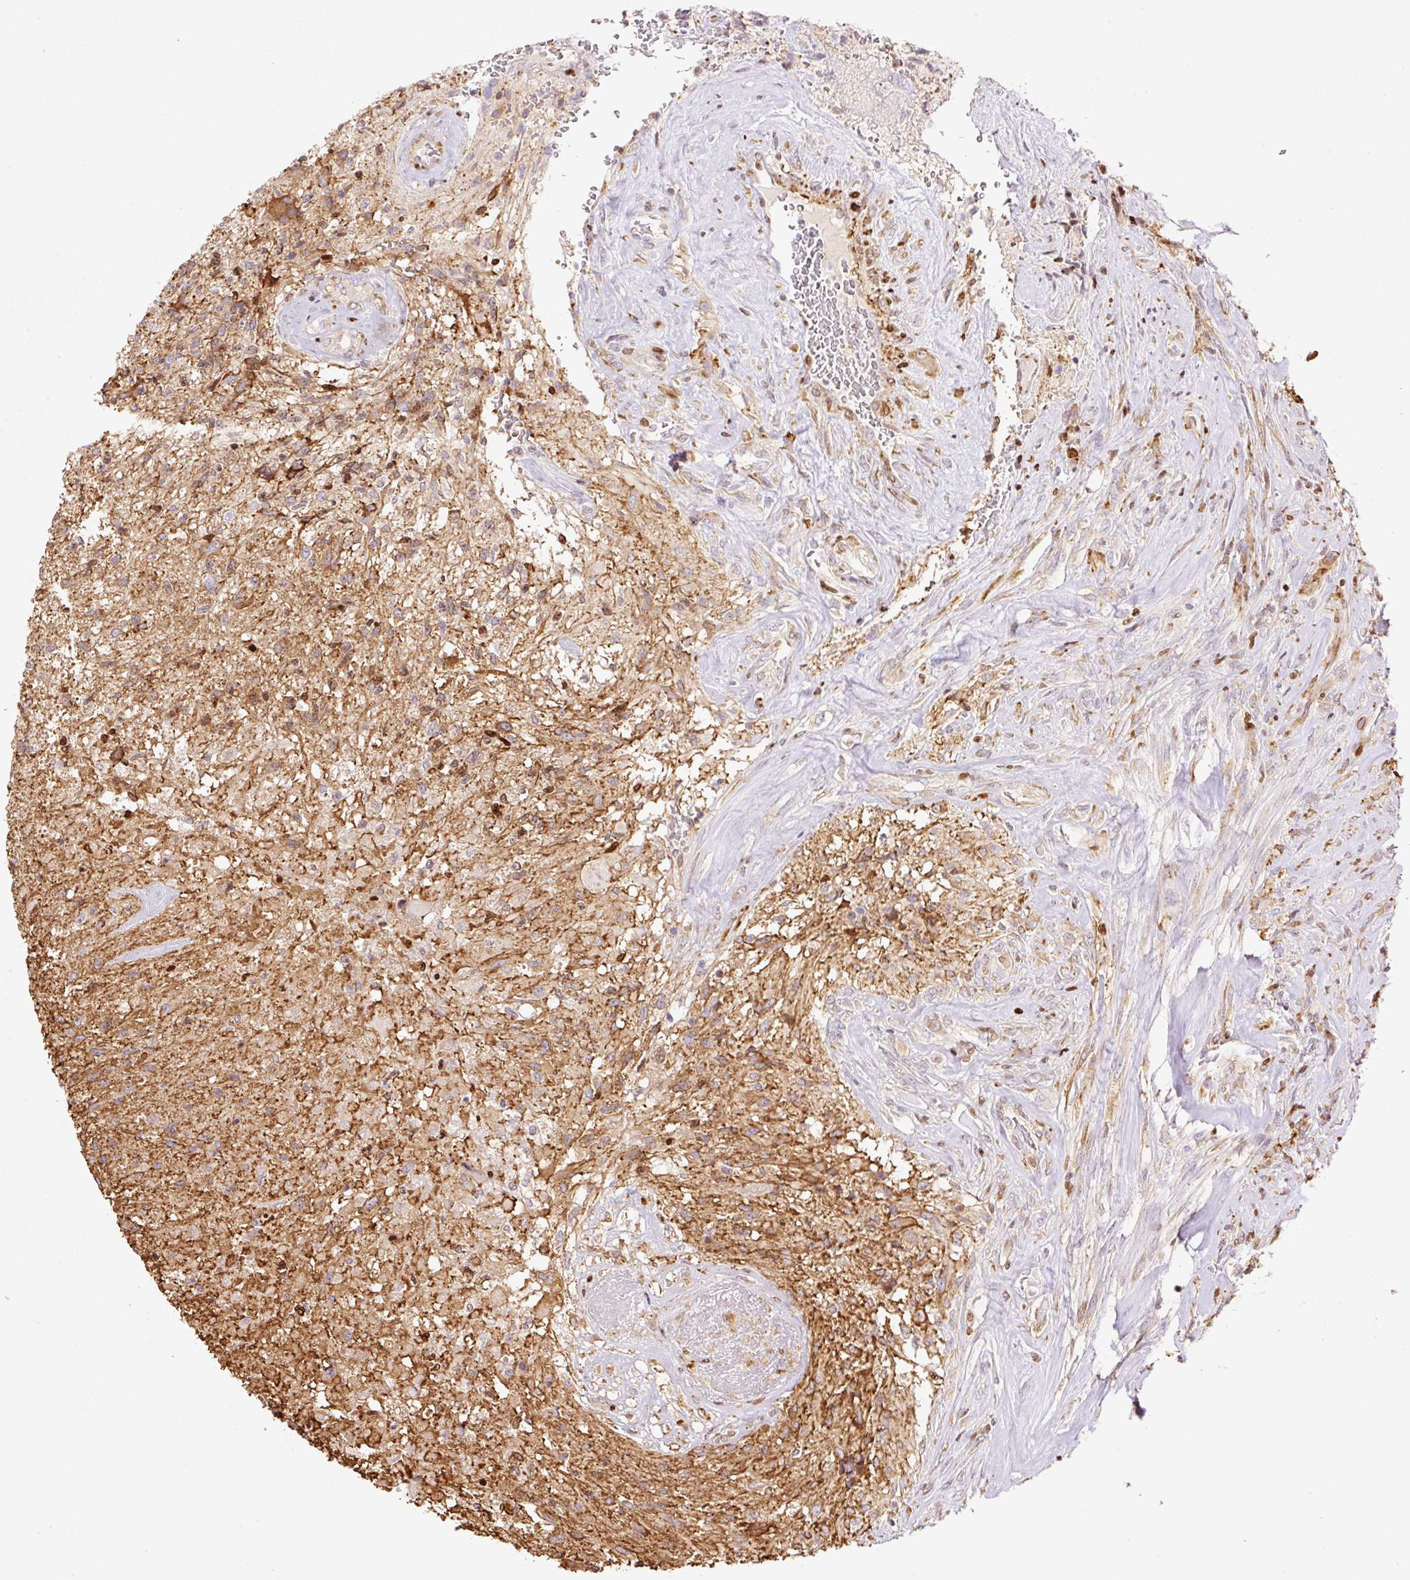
{"staining": {"intensity": "moderate", "quantity": "25%-75%", "location": "cytoplasmic/membranous"}, "tissue": "glioma", "cell_type": "Tumor cells", "image_type": "cancer", "snomed": [{"axis": "morphology", "description": "Glioma, malignant, High grade"}, {"axis": "topography", "description": "Brain"}], "caption": "A photomicrograph of human malignant high-grade glioma stained for a protein shows moderate cytoplasmic/membranous brown staining in tumor cells.", "gene": "TMEM8B", "patient": {"sex": "male", "age": 56}}